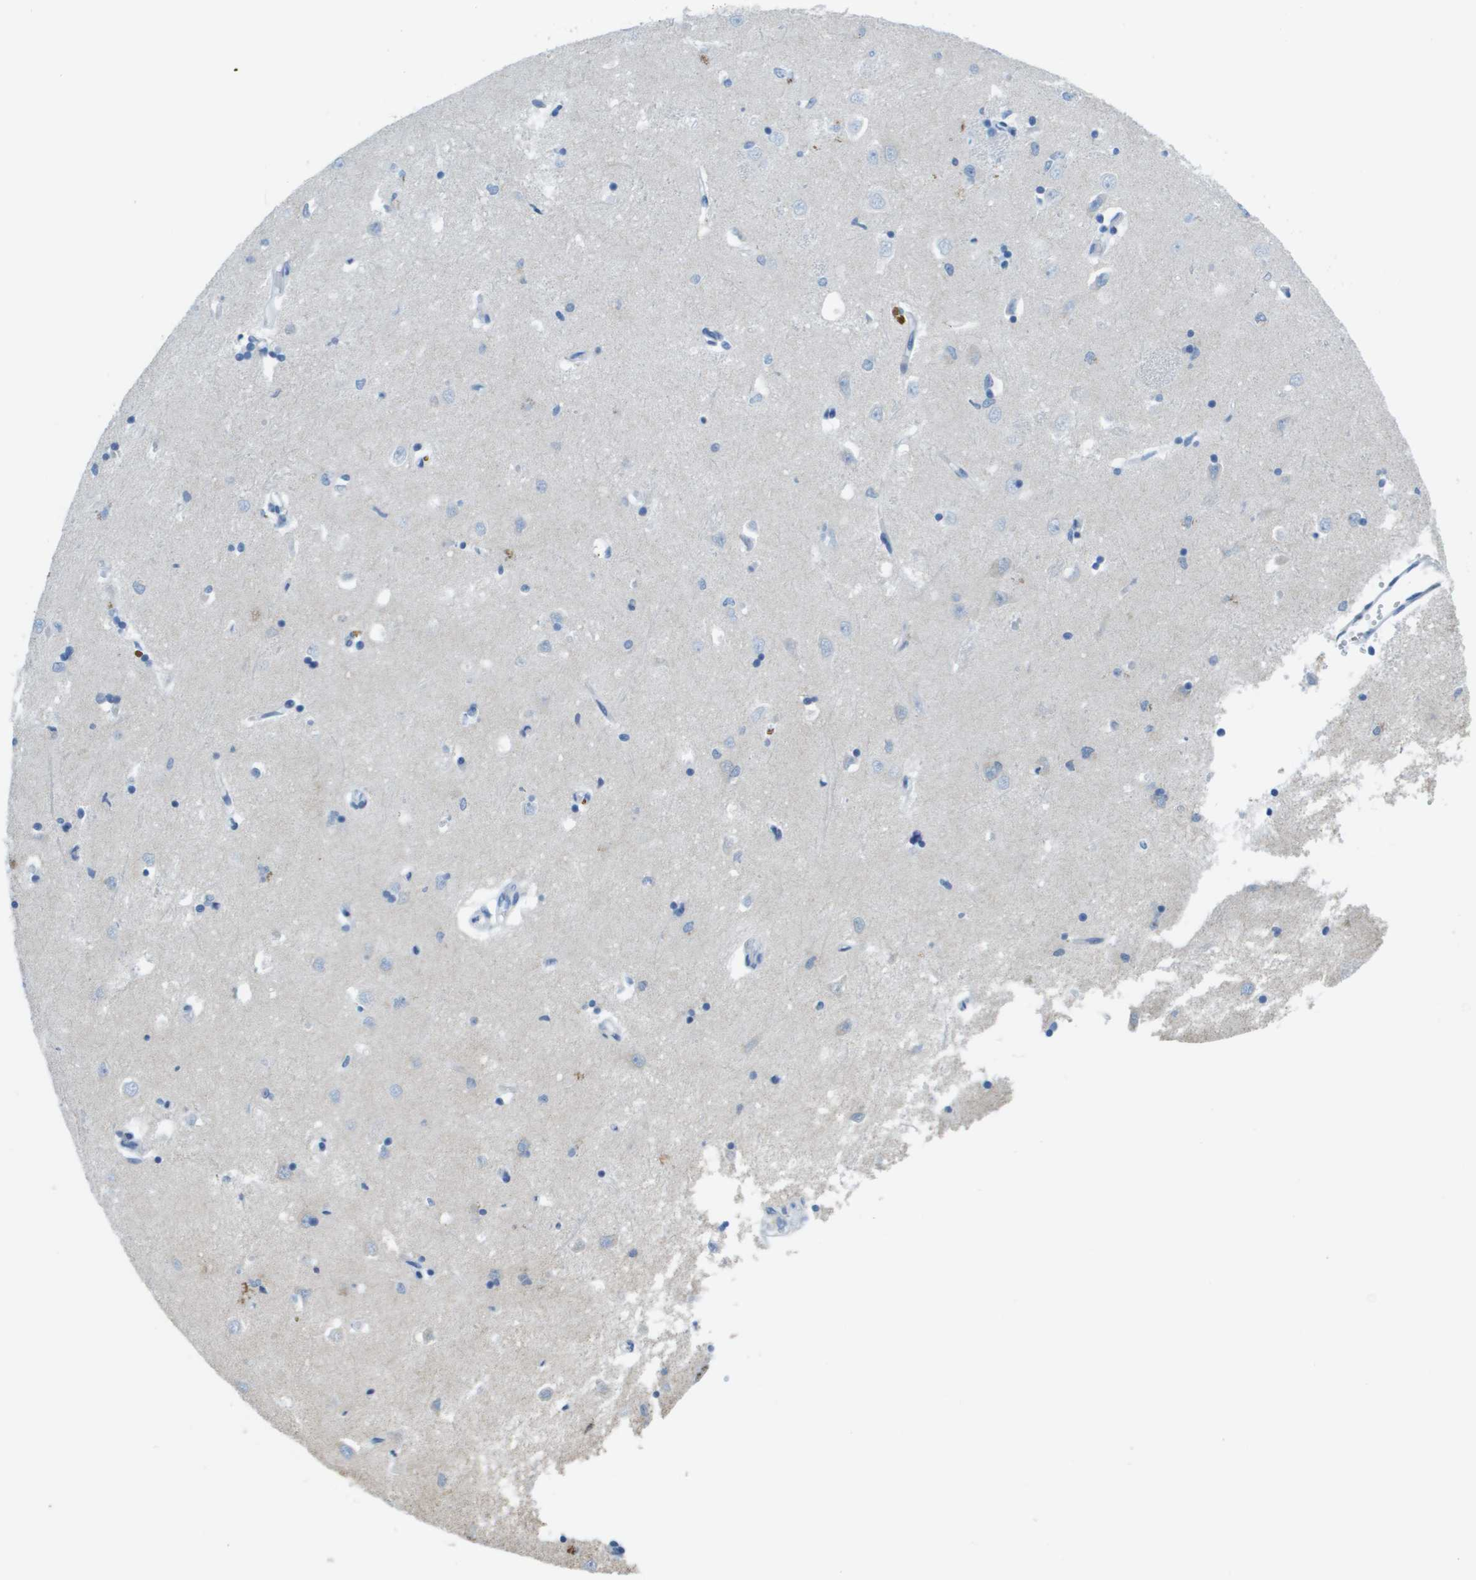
{"staining": {"intensity": "negative", "quantity": "none", "location": "none"}, "tissue": "caudate", "cell_type": "Glial cells", "image_type": "normal", "snomed": [{"axis": "morphology", "description": "Normal tissue, NOS"}, {"axis": "topography", "description": "Lateral ventricle wall"}], "caption": "Micrograph shows no protein staining in glial cells of benign caudate. (Stains: DAB IHC with hematoxylin counter stain, Microscopy: brightfield microscopy at high magnification).", "gene": "SDC1", "patient": {"sex": "female", "age": 19}}